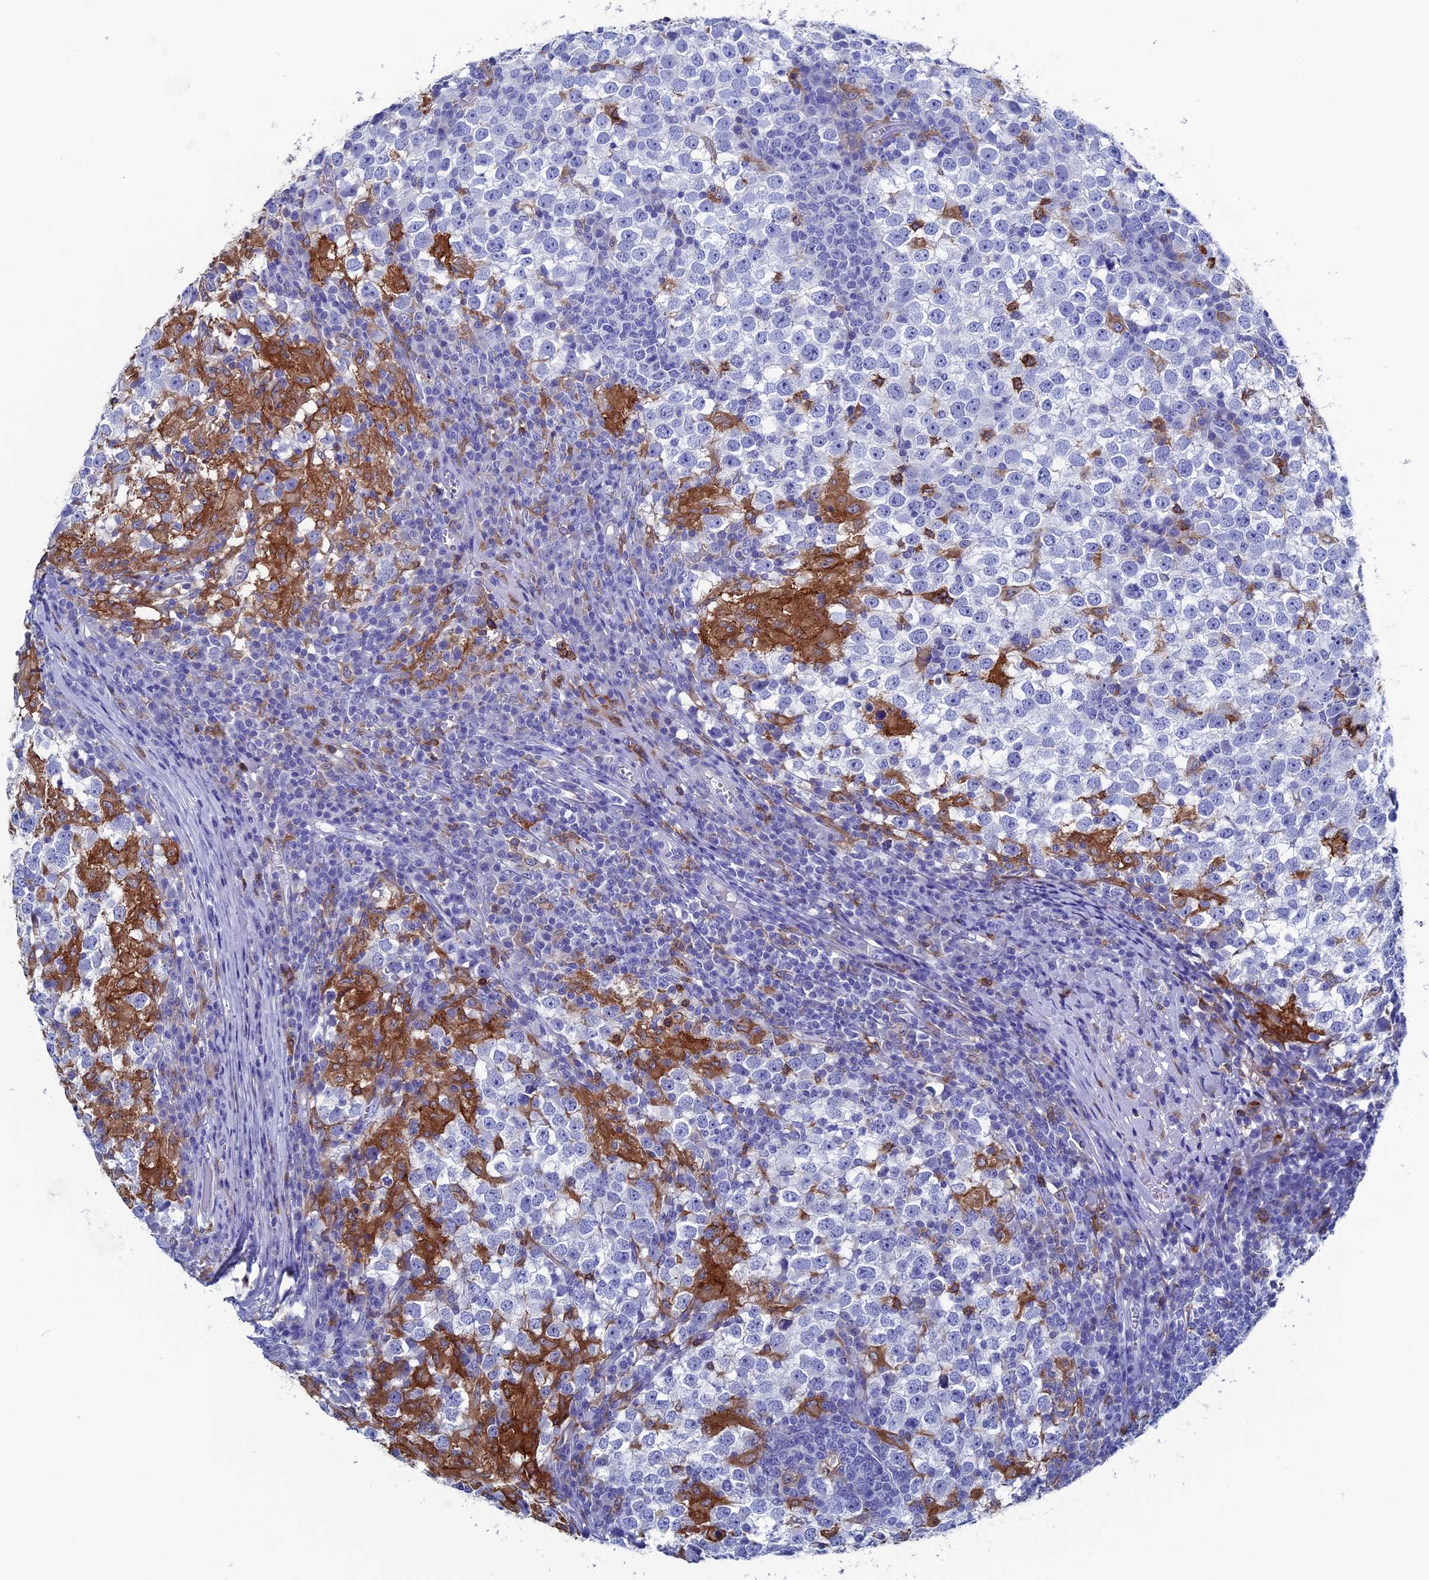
{"staining": {"intensity": "negative", "quantity": "none", "location": "none"}, "tissue": "testis cancer", "cell_type": "Tumor cells", "image_type": "cancer", "snomed": [{"axis": "morphology", "description": "Seminoma, NOS"}, {"axis": "topography", "description": "Testis"}], "caption": "Tumor cells are negative for brown protein staining in testis cancer (seminoma).", "gene": "TYROBP", "patient": {"sex": "male", "age": 65}}